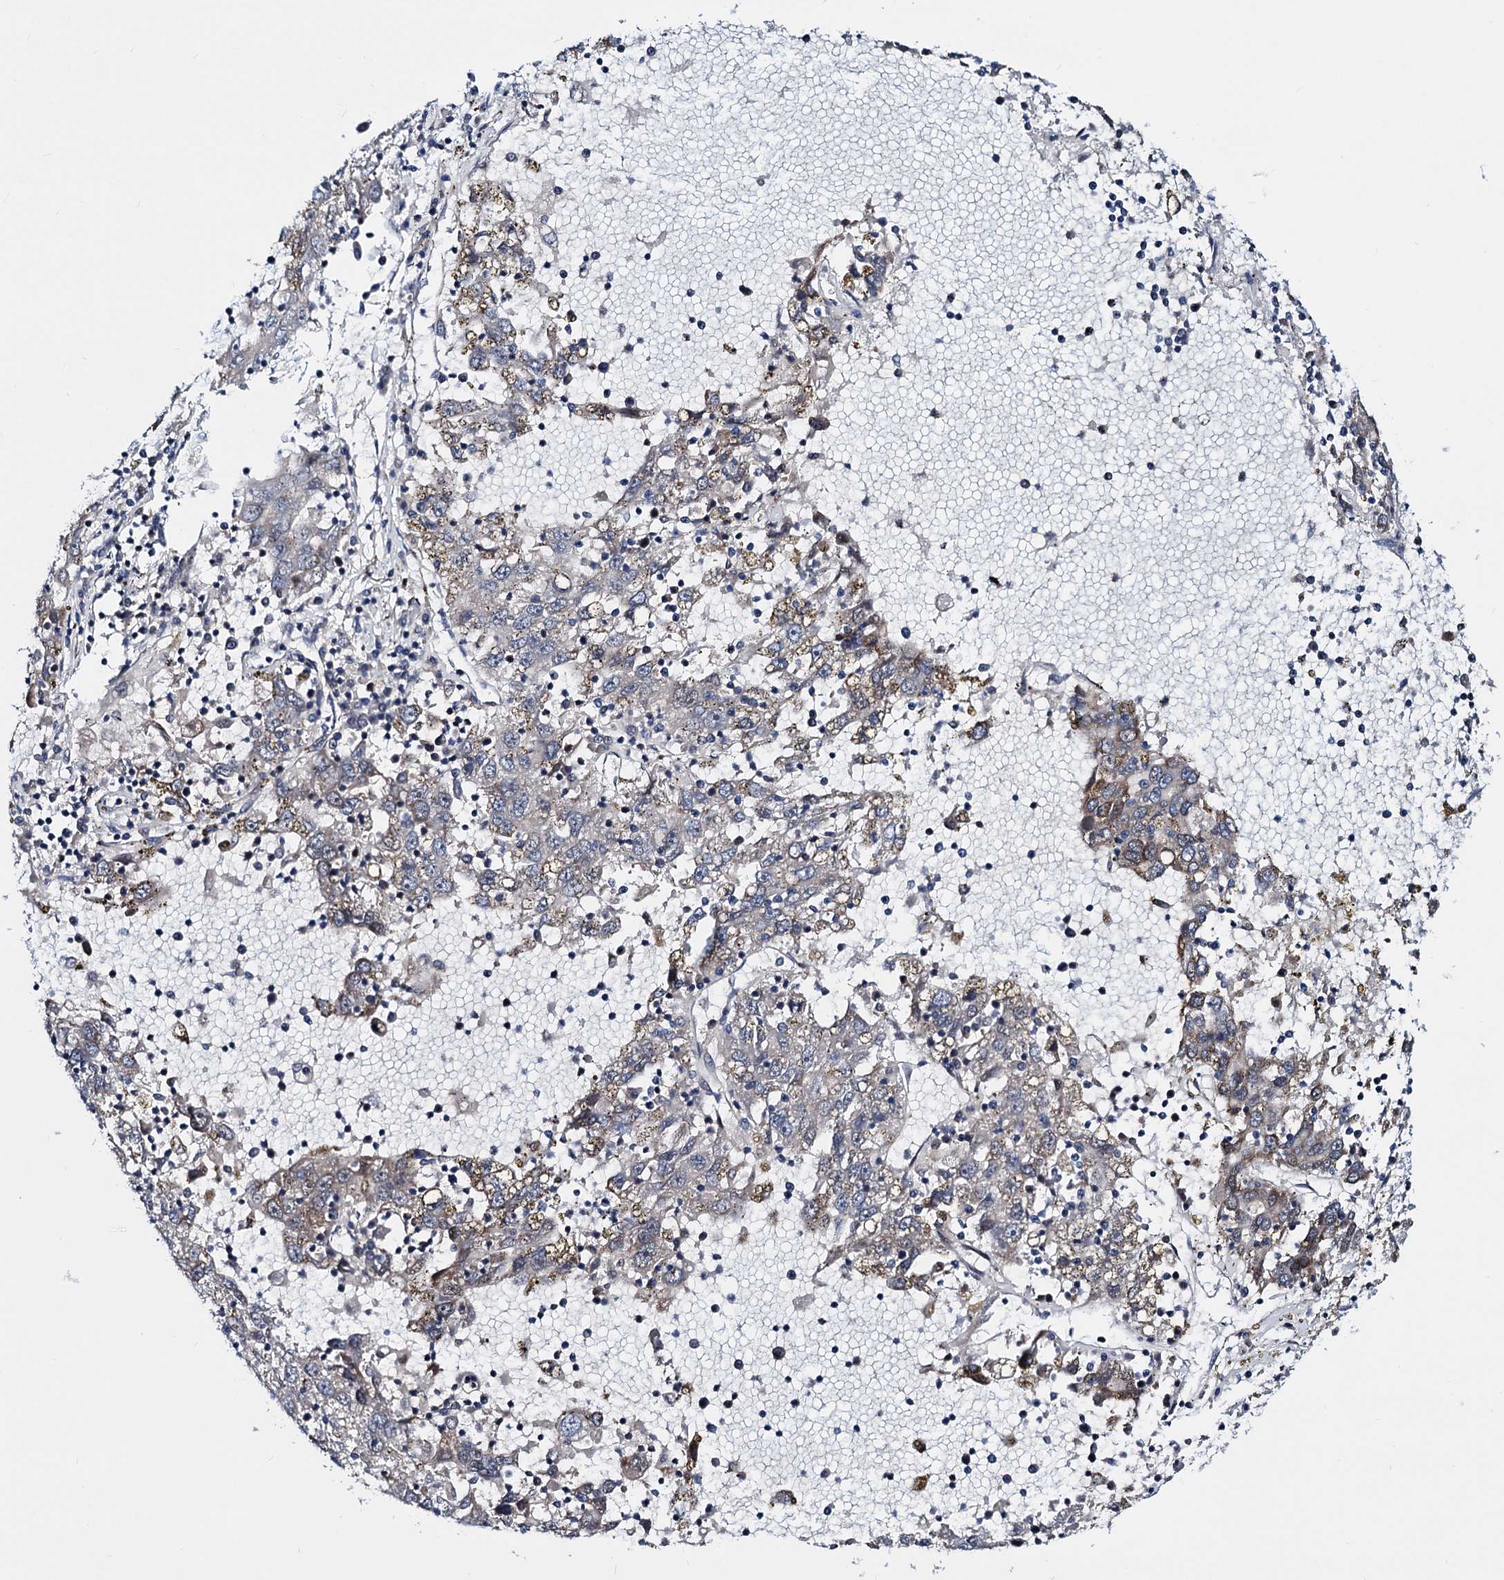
{"staining": {"intensity": "weak", "quantity": "<25%", "location": "cytoplasmic/membranous"}, "tissue": "liver cancer", "cell_type": "Tumor cells", "image_type": "cancer", "snomed": [{"axis": "morphology", "description": "Carcinoma, Hepatocellular, NOS"}, {"axis": "topography", "description": "Liver"}], "caption": "Immunohistochemistry micrograph of neoplastic tissue: hepatocellular carcinoma (liver) stained with DAB (3,3'-diaminobenzidine) exhibits no significant protein positivity in tumor cells.", "gene": "COA4", "patient": {"sex": "male", "age": 49}}